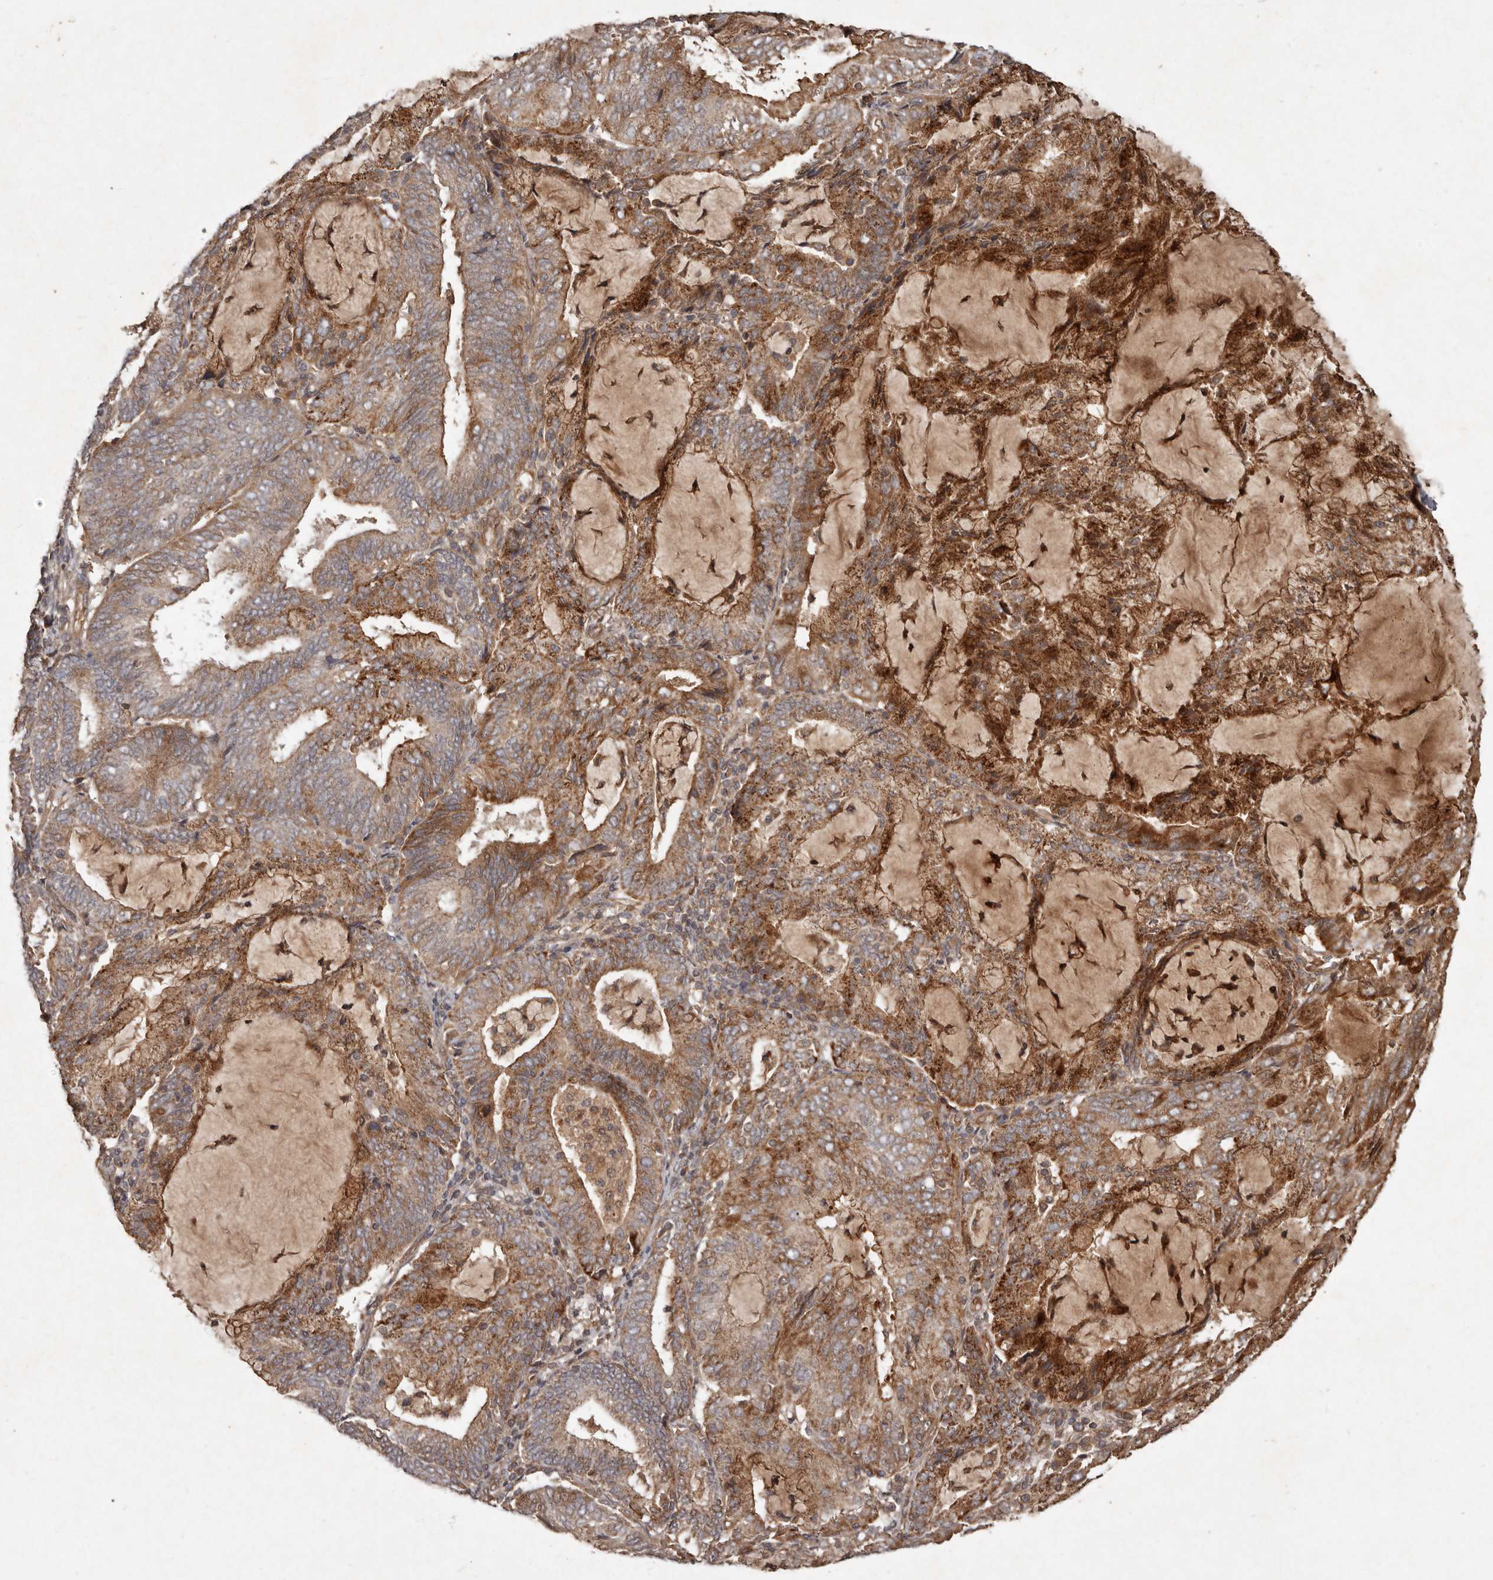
{"staining": {"intensity": "moderate", "quantity": ">75%", "location": "cytoplasmic/membranous"}, "tissue": "endometrial cancer", "cell_type": "Tumor cells", "image_type": "cancer", "snomed": [{"axis": "morphology", "description": "Adenocarcinoma, NOS"}, {"axis": "topography", "description": "Endometrium"}], "caption": "Protein staining of endometrial cancer (adenocarcinoma) tissue exhibits moderate cytoplasmic/membranous positivity in about >75% of tumor cells.", "gene": "SEMA3A", "patient": {"sex": "female", "age": 81}}